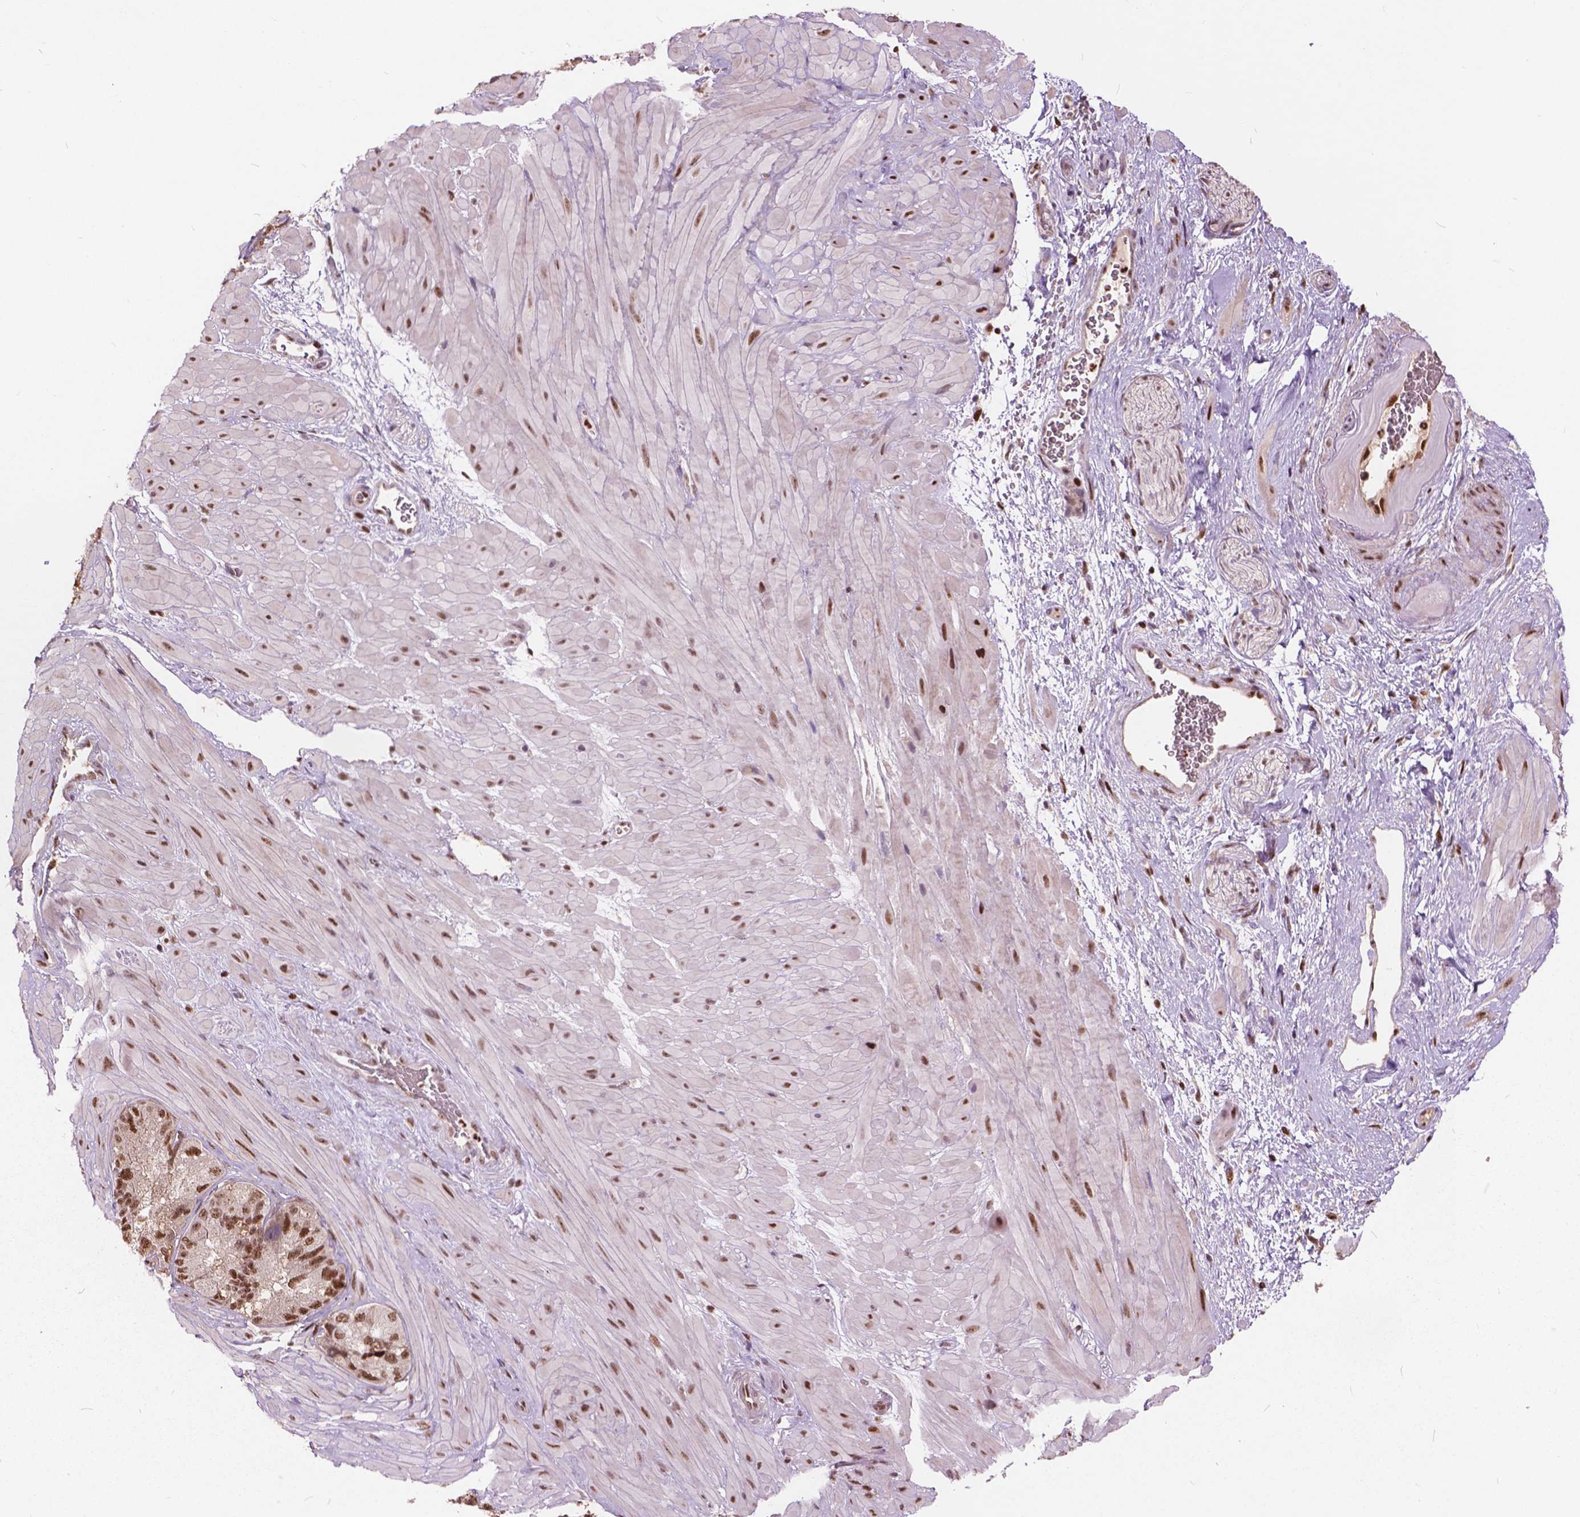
{"staining": {"intensity": "strong", "quantity": ">75%", "location": "nuclear"}, "tissue": "seminal vesicle", "cell_type": "Glandular cells", "image_type": "normal", "snomed": [{"axis": "morphology", "description": "Normal tissue, NOS"}, {"axis": "topography", "description": "Seminal veicle"}], "caption": "DAB (3,3'-diaminobenzidine) immunohistochemical staining of benign human seminal vesicle demonstrates strong nuclear protein positivity in about >75% of glandular cells.", "gene": "ANP32A", "patient": {"sex": "male", "age": 60}}